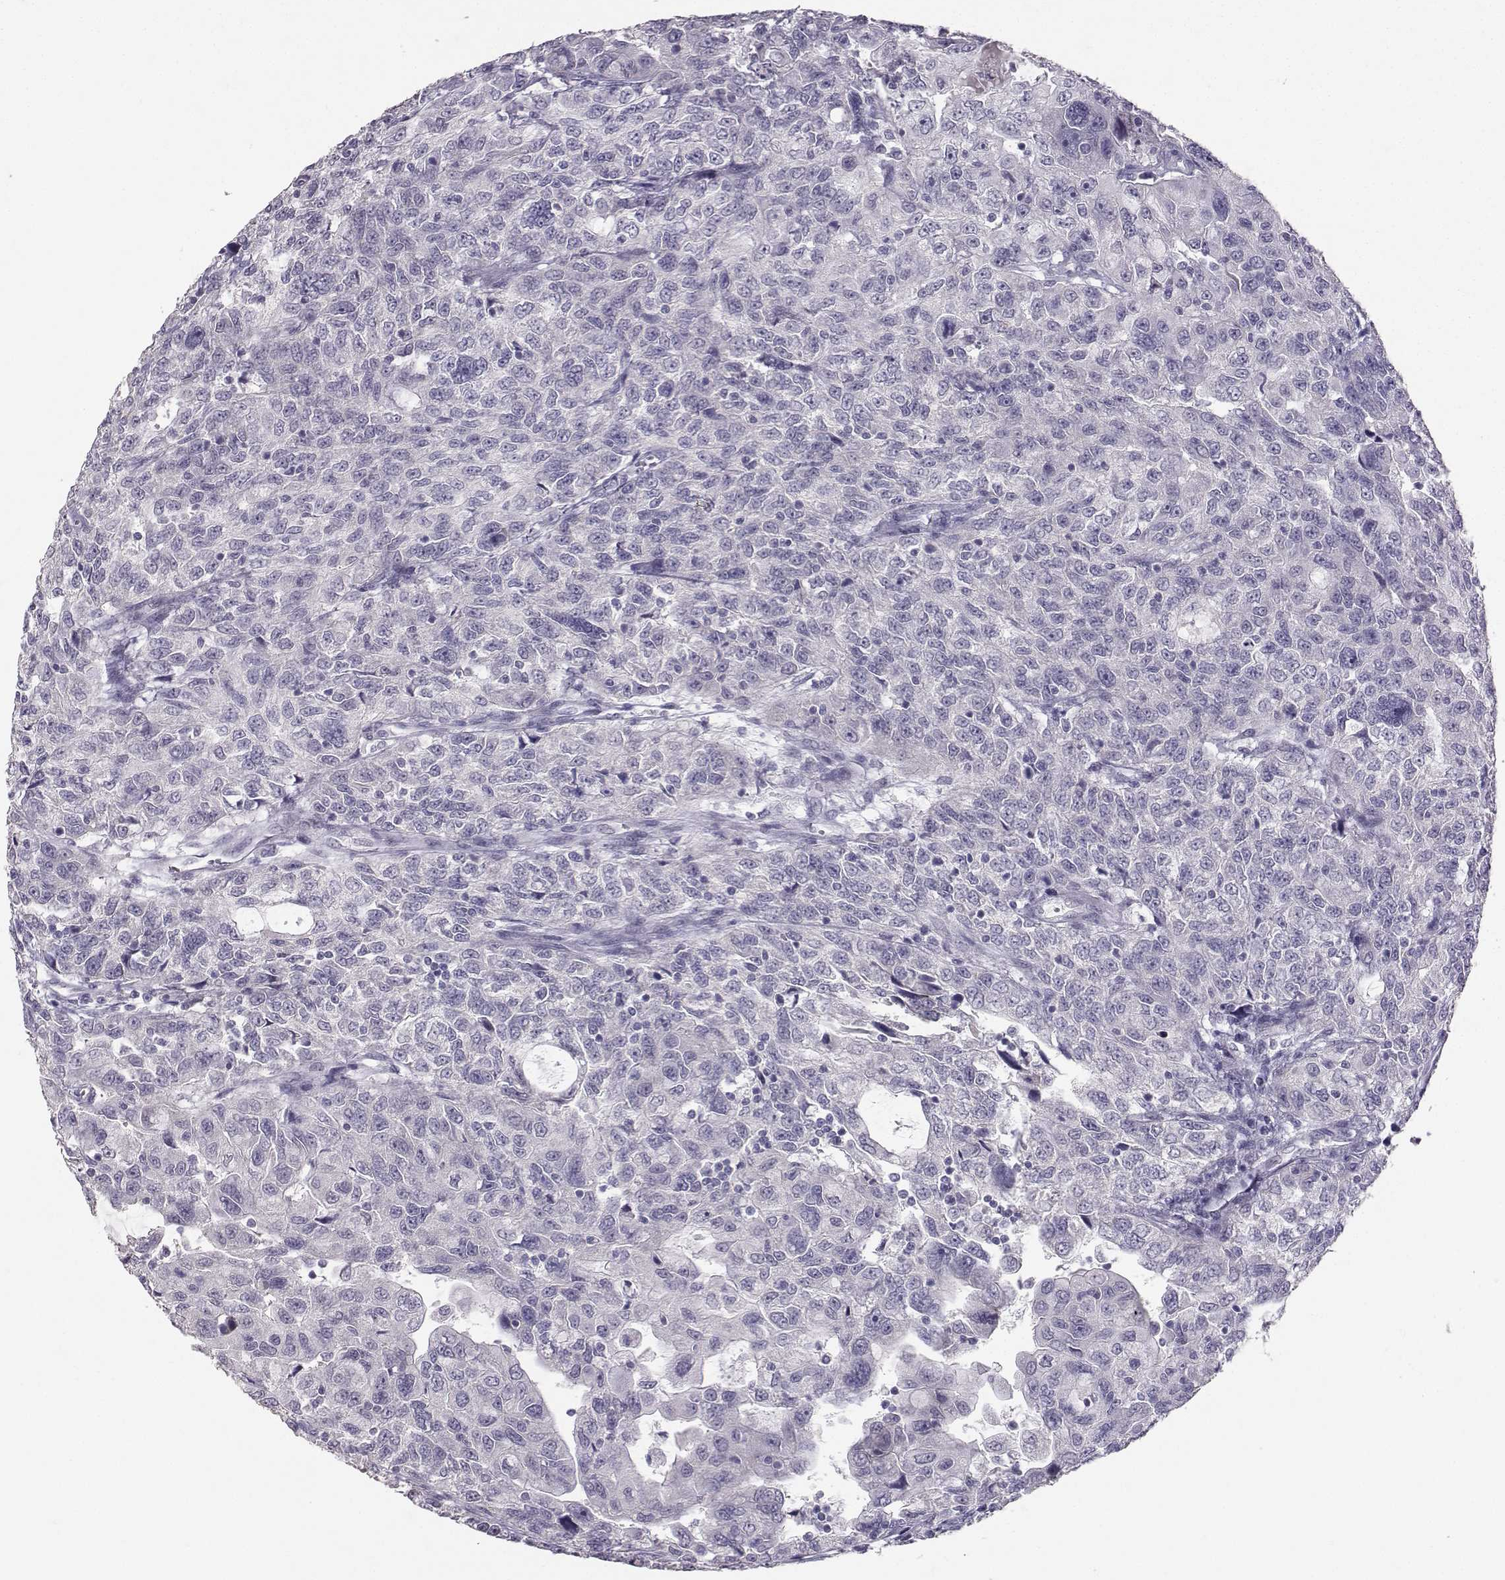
{"staining": {"intensity": "negative", "quantity": "none", "location": "none"}, "tissue": "urothelial cancer", "cell_type": "Tumor cells", "image_type": "cancer", "snomed": [{"axis": "morphology", "description": "Urothelial carcinoma, NOS"}, {"axis": "morphology", "description": "Urothelial carcinoma, High grade"}, {"axis": "topography", "description": "Urinary bladder"}], "caption": "Image shows no protein staining in tumor cells of urothelial carcinoma (high-grade) tissue. (DAB immunohistochemistry, high magnification).", "gene": "PKP2", "patient": {"sex": "female", "age": 73}}